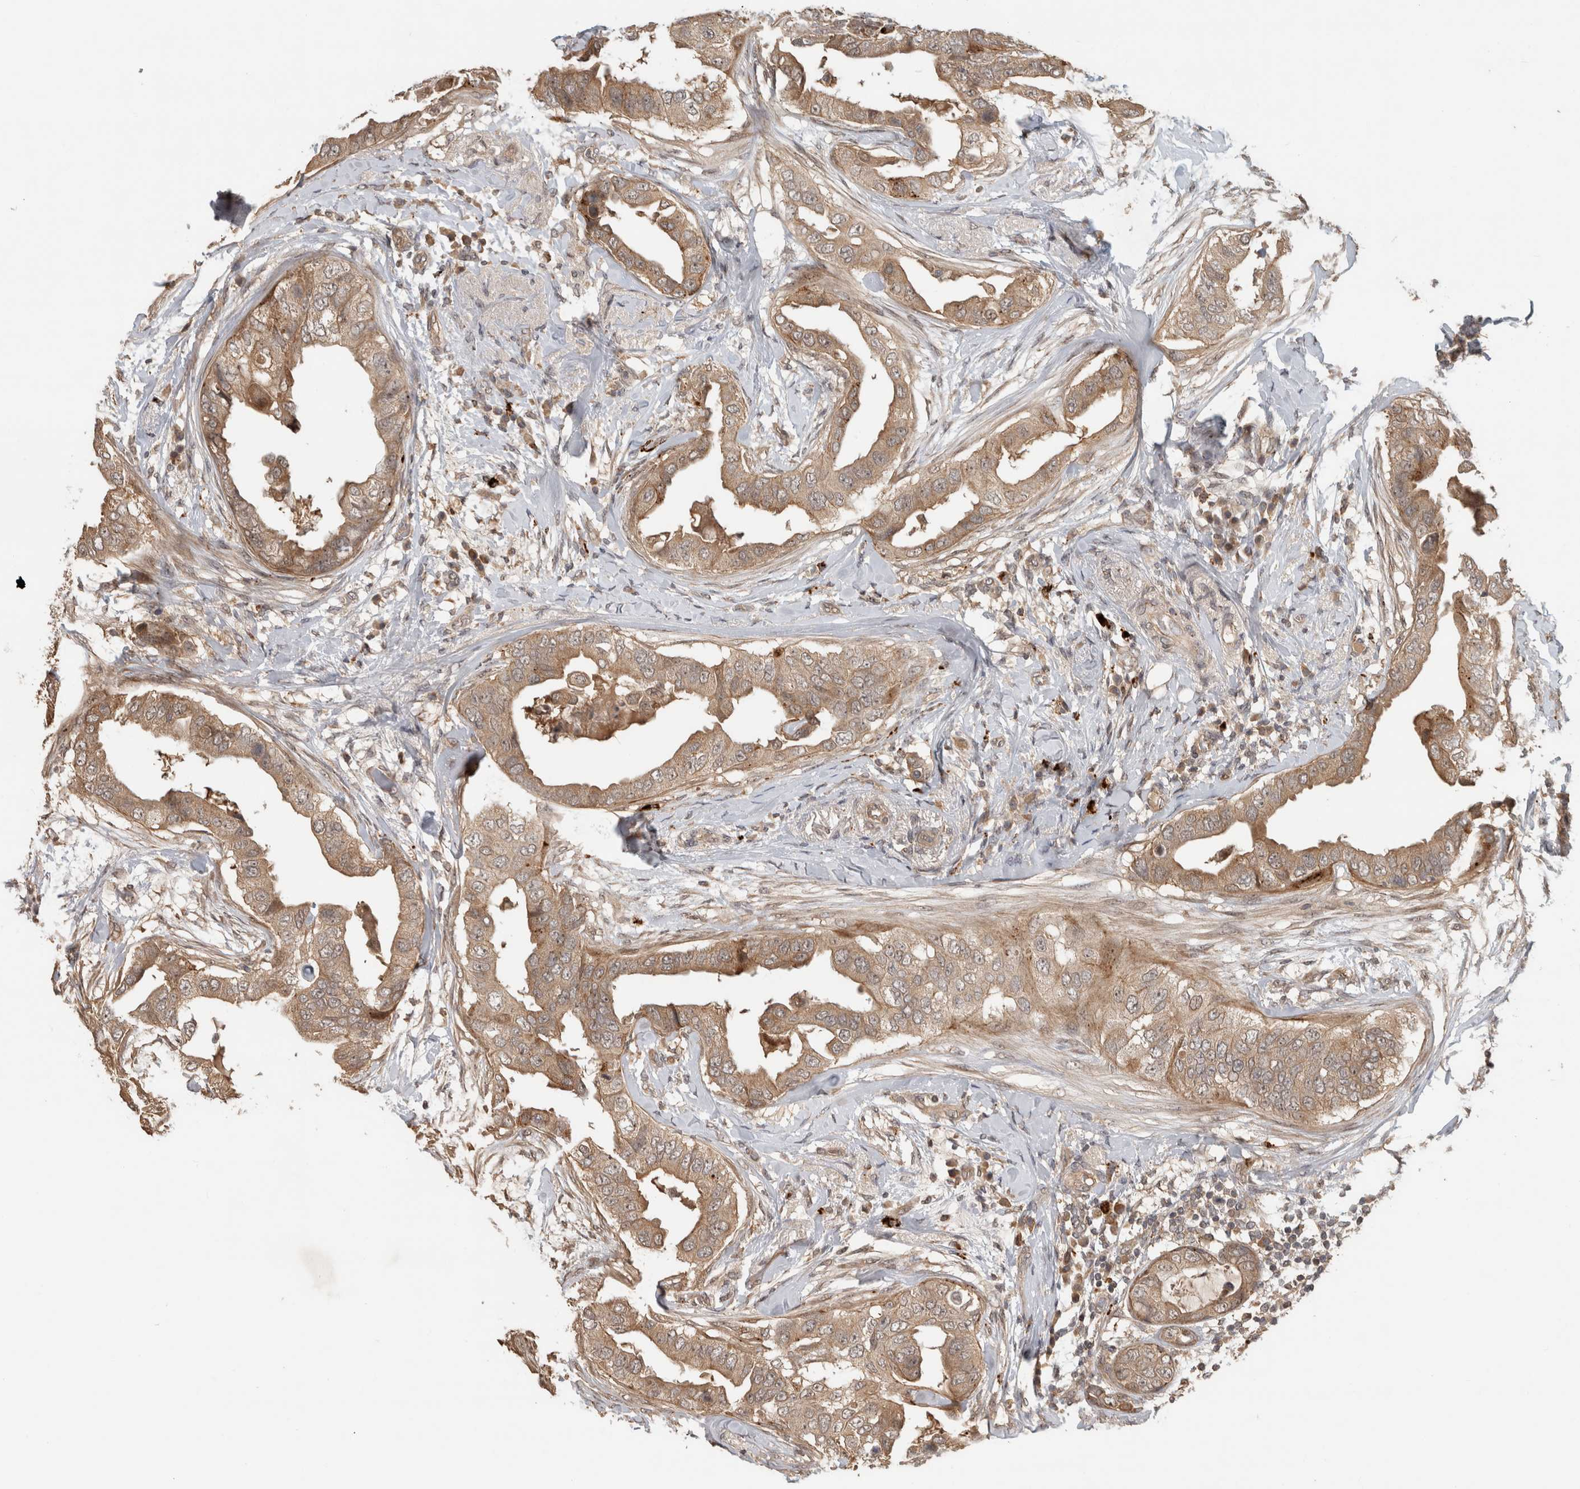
{"staining": {"intensity": "moderate", "quantity": ">75%", "location": "cytoplasmic/membranous"}, "tissue": "breast cancer", "cell_type": "Tumor cells", "image_type": "cancer", "snomed": [{"axis": "morphology", "description": "Duct carcinoma"}, {"axis": "topography", "description": "Breast"}], "caption": "Moderate cytoplasmic/membranous protein expression is identified in approximately >75% of tumor cells in breast cancer (invasive ductal carcinoma).", "gene": "PITPNC1", "patient": {"sex": "female", "age": 40}}